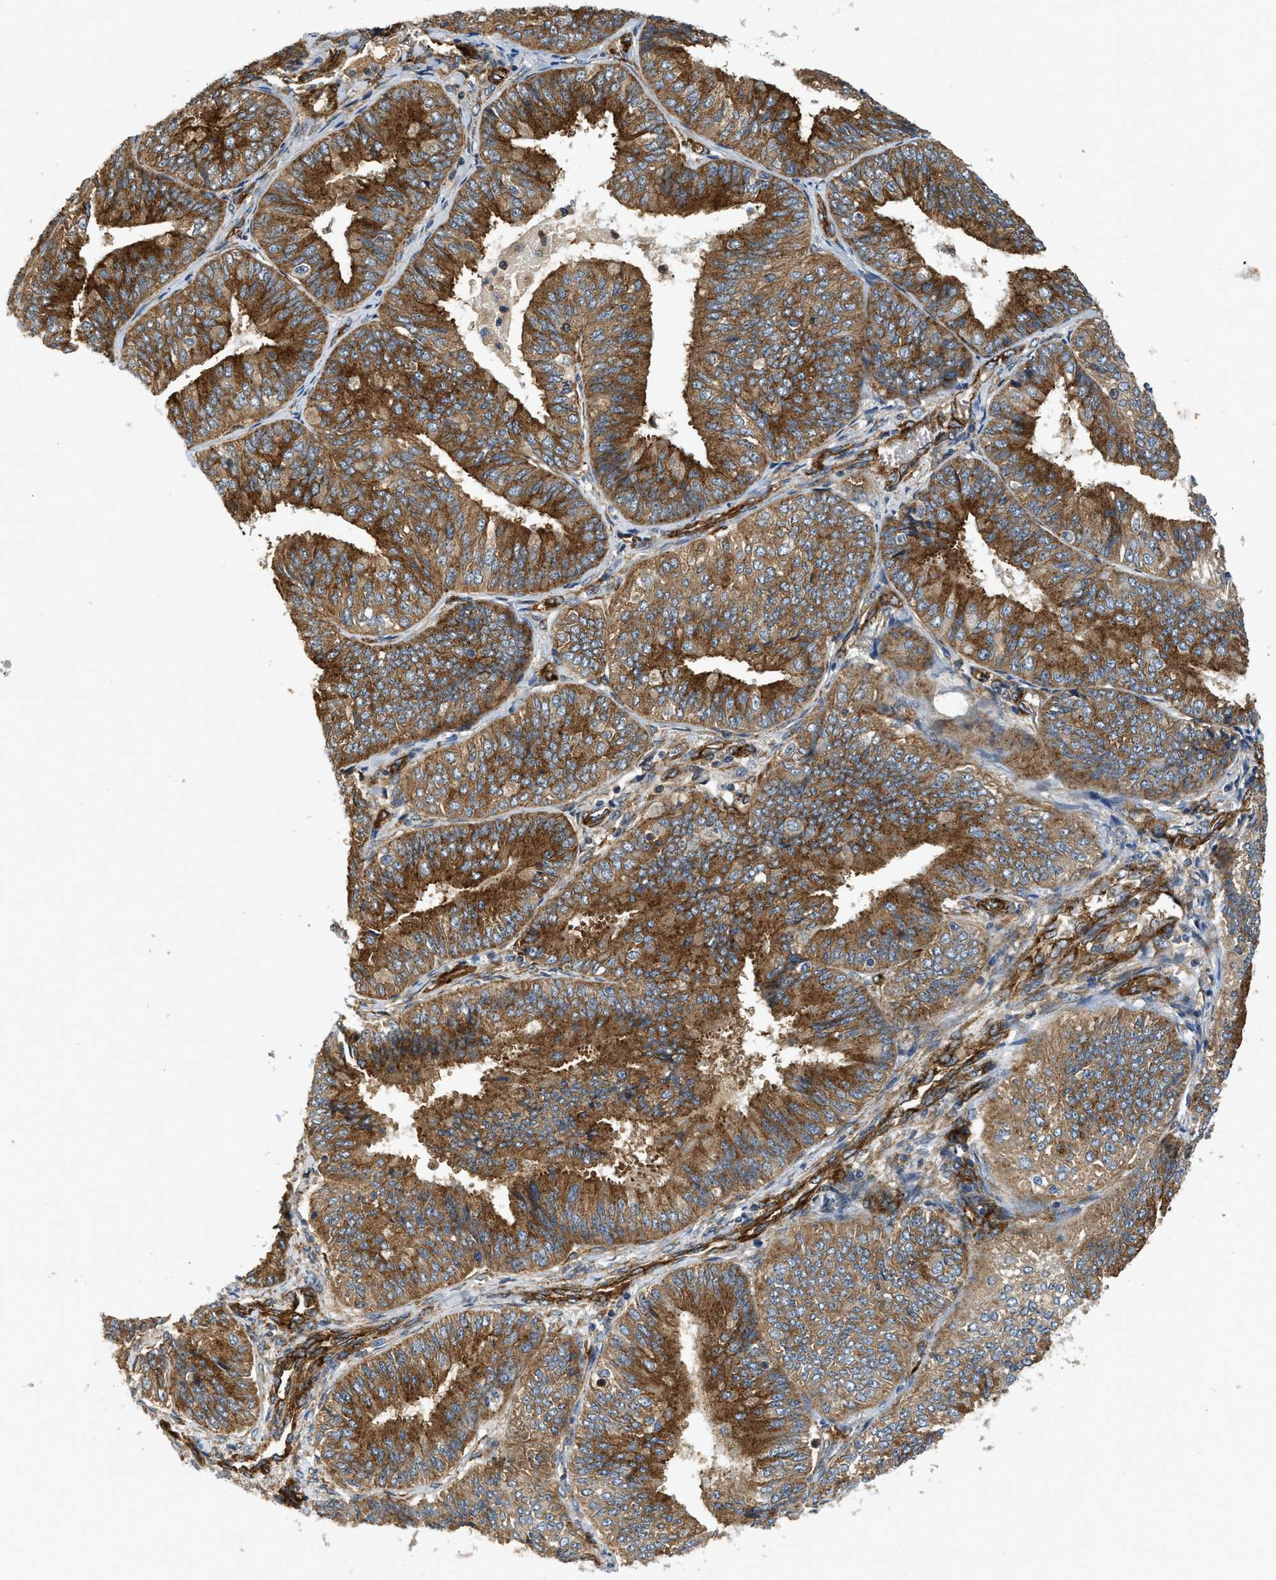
{"staining": {"intensity": "strong", "quantity": ">75%", "location": "cytoplasmic/membranous"}, "tissue": "endometrial cancer", "cell_type": "Tumor cells", "image_type": "cancer", "snomed": [{"axis": "morphology", "description": "Adenocarcinoma, NOS"}, {"axis": "topography", "description": "Endometrium"}], "caption": "Immunohistochemical staining of endometrial adenocarcinoma exhibits high levels of strong cytoplasmic/membranous positivity in approximately >75% of tumor cells.", "gene": "HIP1", "patient": {"sex": "female", "age": 58}}